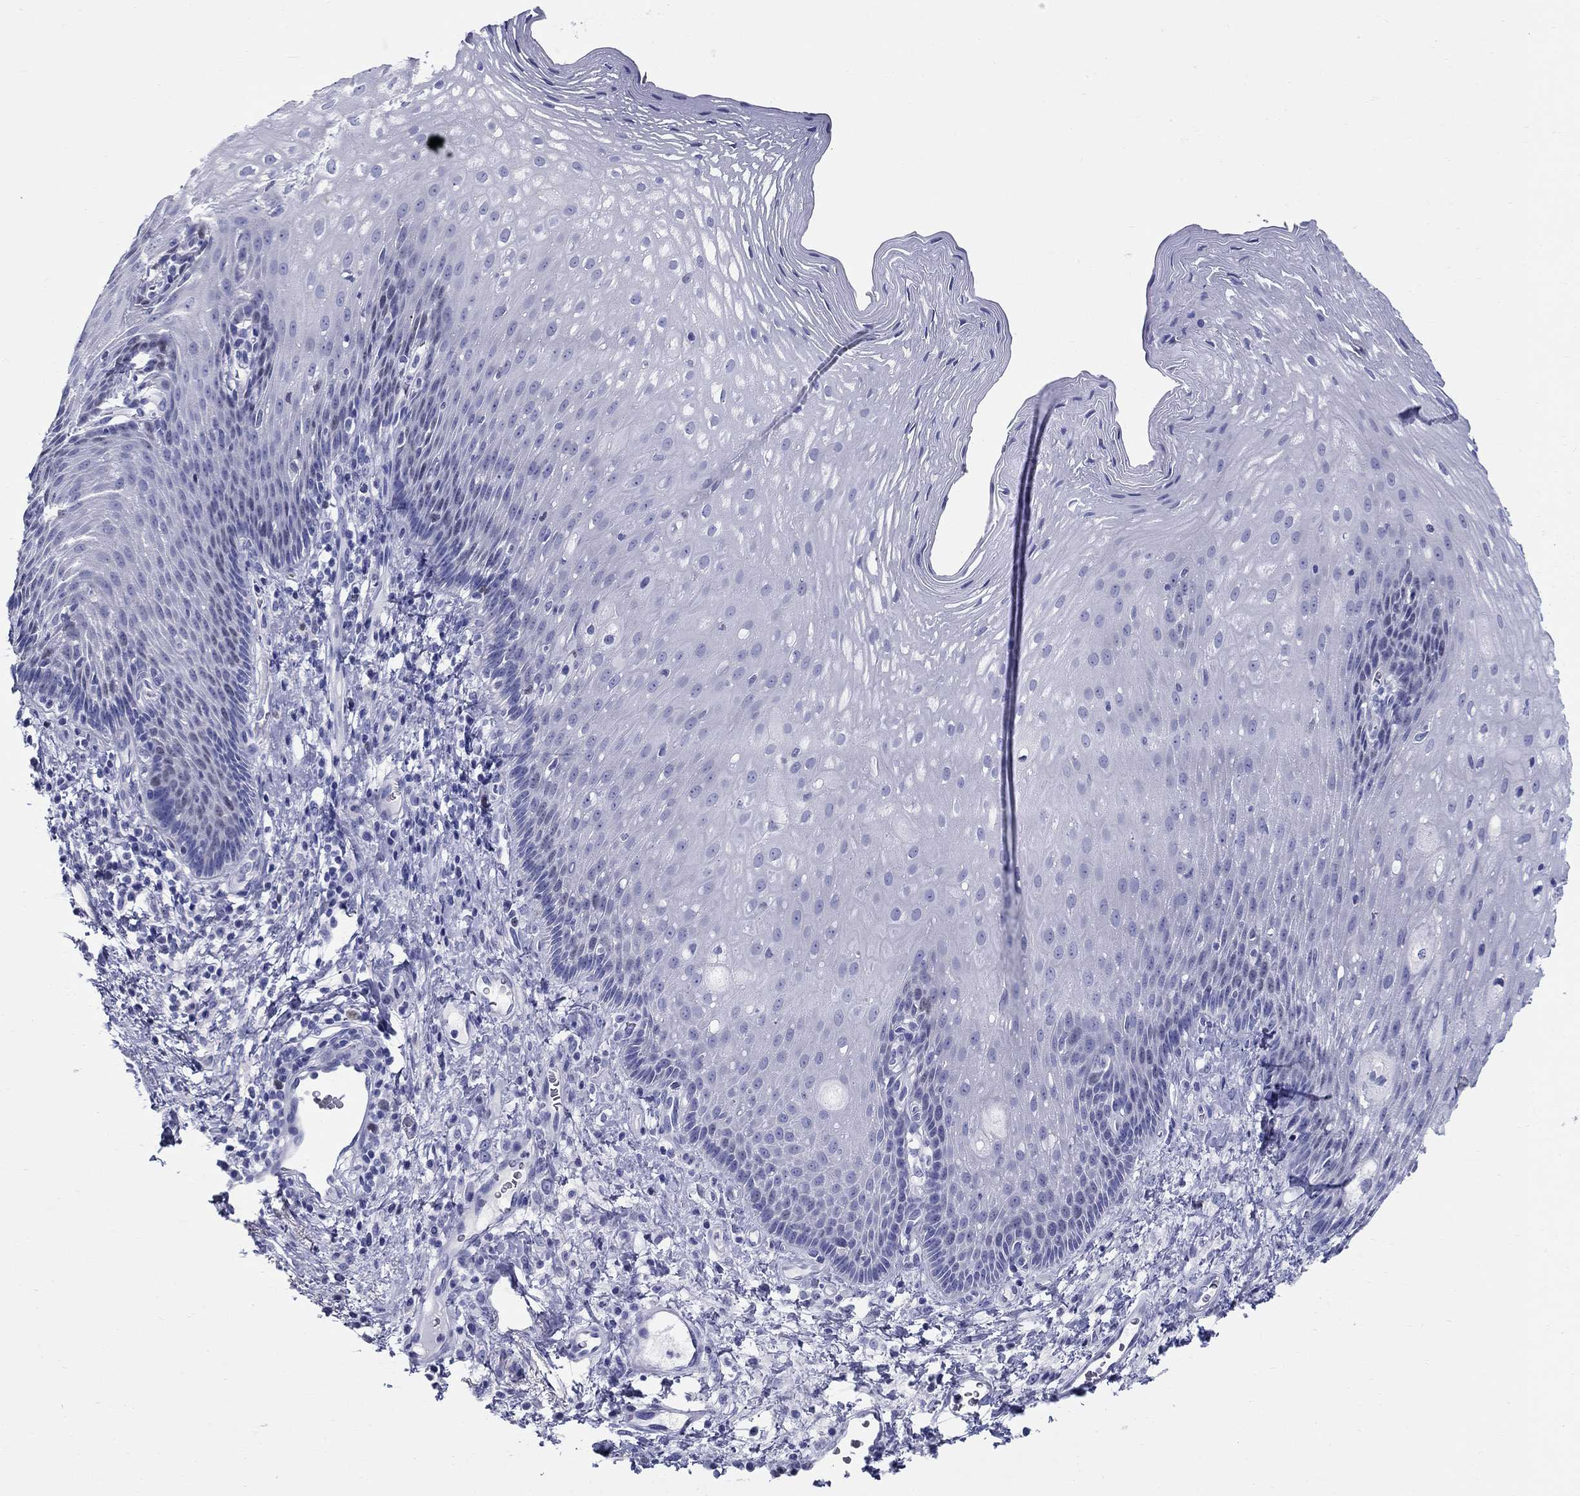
{"staining": {"intensity": "negative", "quantity": "none", "location": "none"}, "tissue": "esophagus", "cell_type": "Squamous epithelial cells", "image_type": "normal", "snomed": [{"axis": "morphology", "description": "Normal tissue, NOS"}, {"axis": "topography", "description": "Esophagus"}], "caption": "The IHC image has no significant expression in squamous epithelial cells of esophagus.", "gene": "LAMP5", "patient": {"sex": "male", "age": 76}}